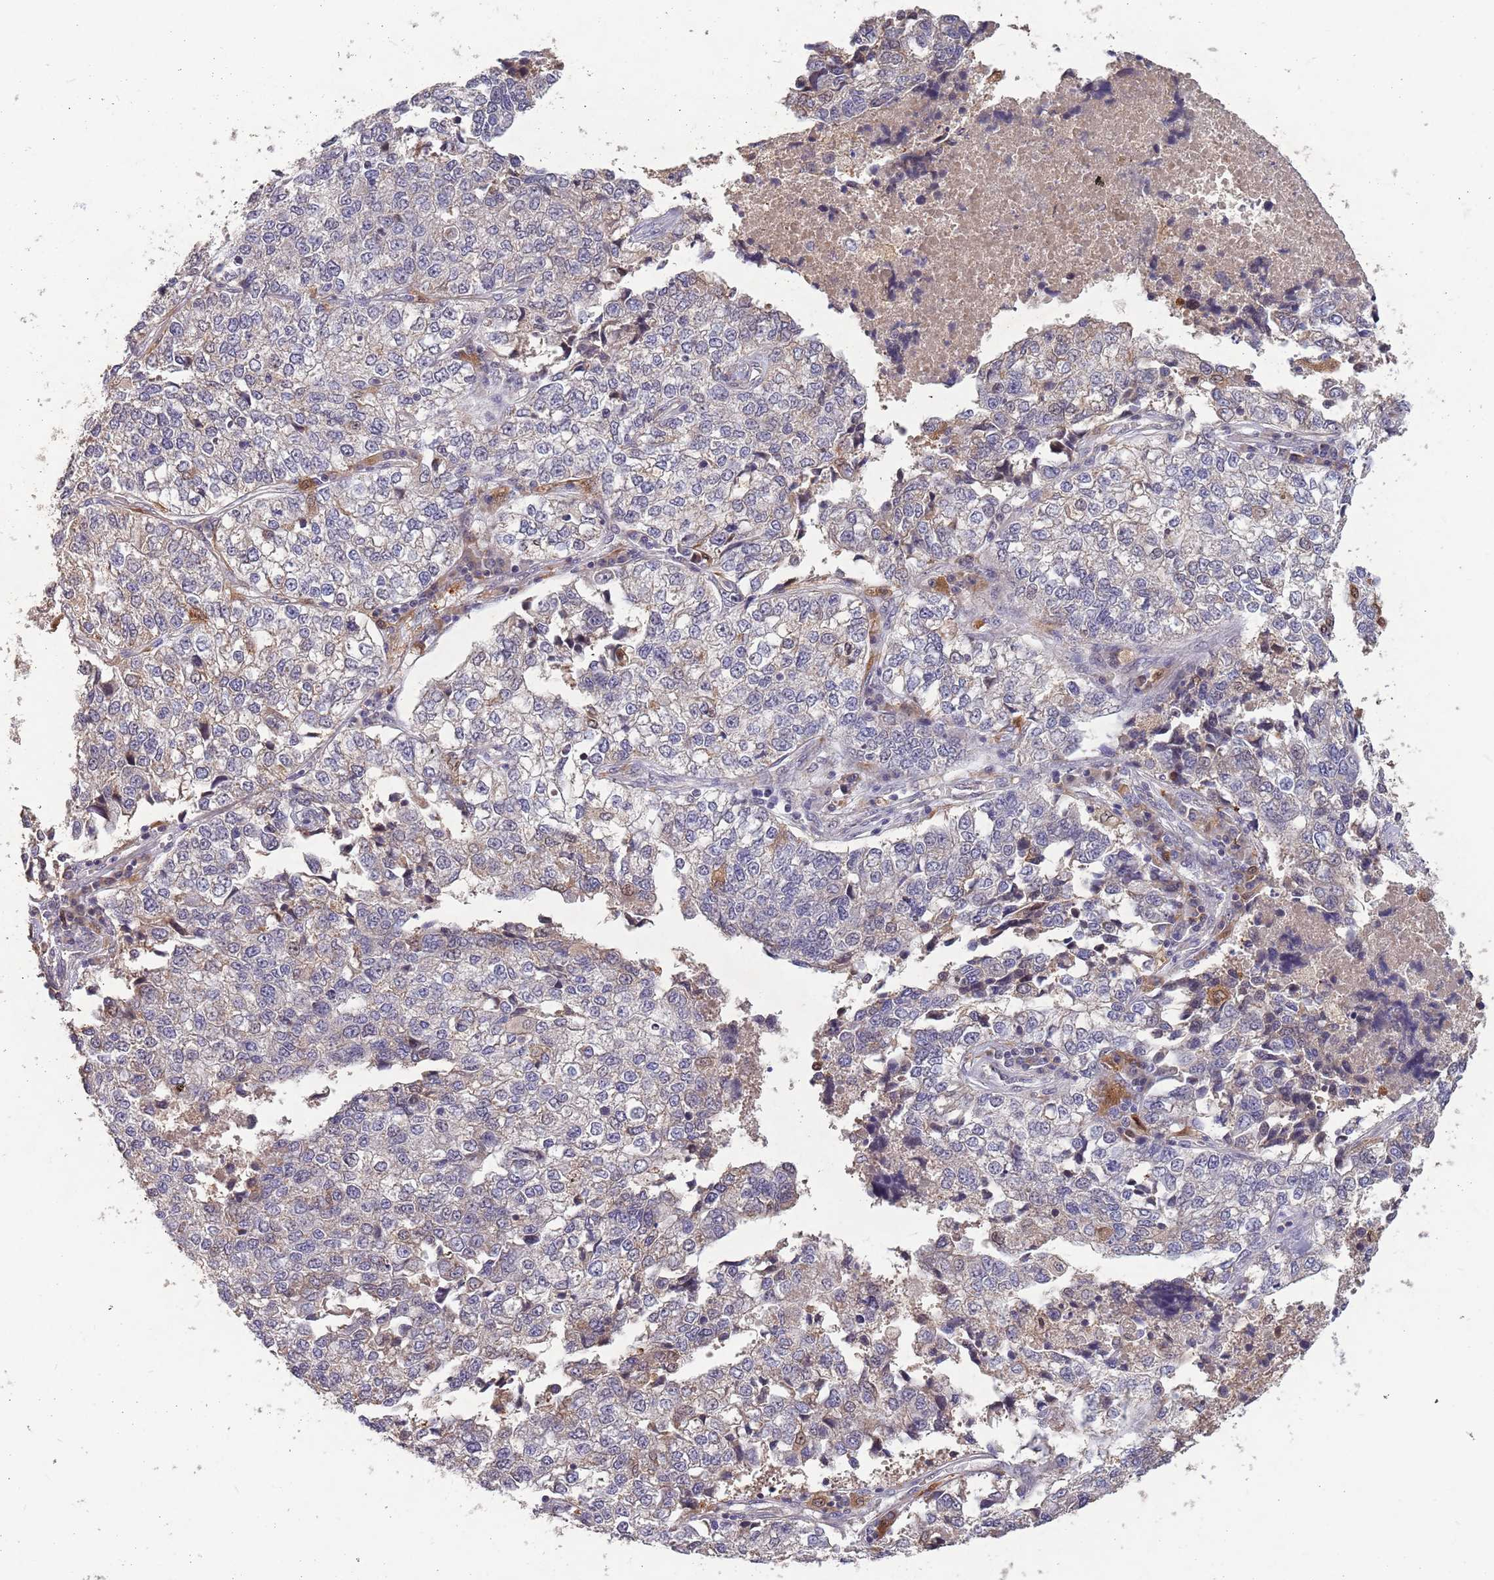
{"staining": {"intensity": "negative", "quantity": "none", "location": "none"}, "tissue": "lung cancer", "cell_type": "Tumor cells", "image_type": "cancer", "snomed": [{"axis": "morphology", "description": "Adenocarcinoma, NOS"}, {"axis": "topography", "description": "Lung"}], "caption": "Adenocarcinoma (lung) stained for a protein using immunohistochemistry (IHC) exhibits no staining tumor cells.", "gene": "ZNF639", "patient": {"sex": "male", "age": 49}}